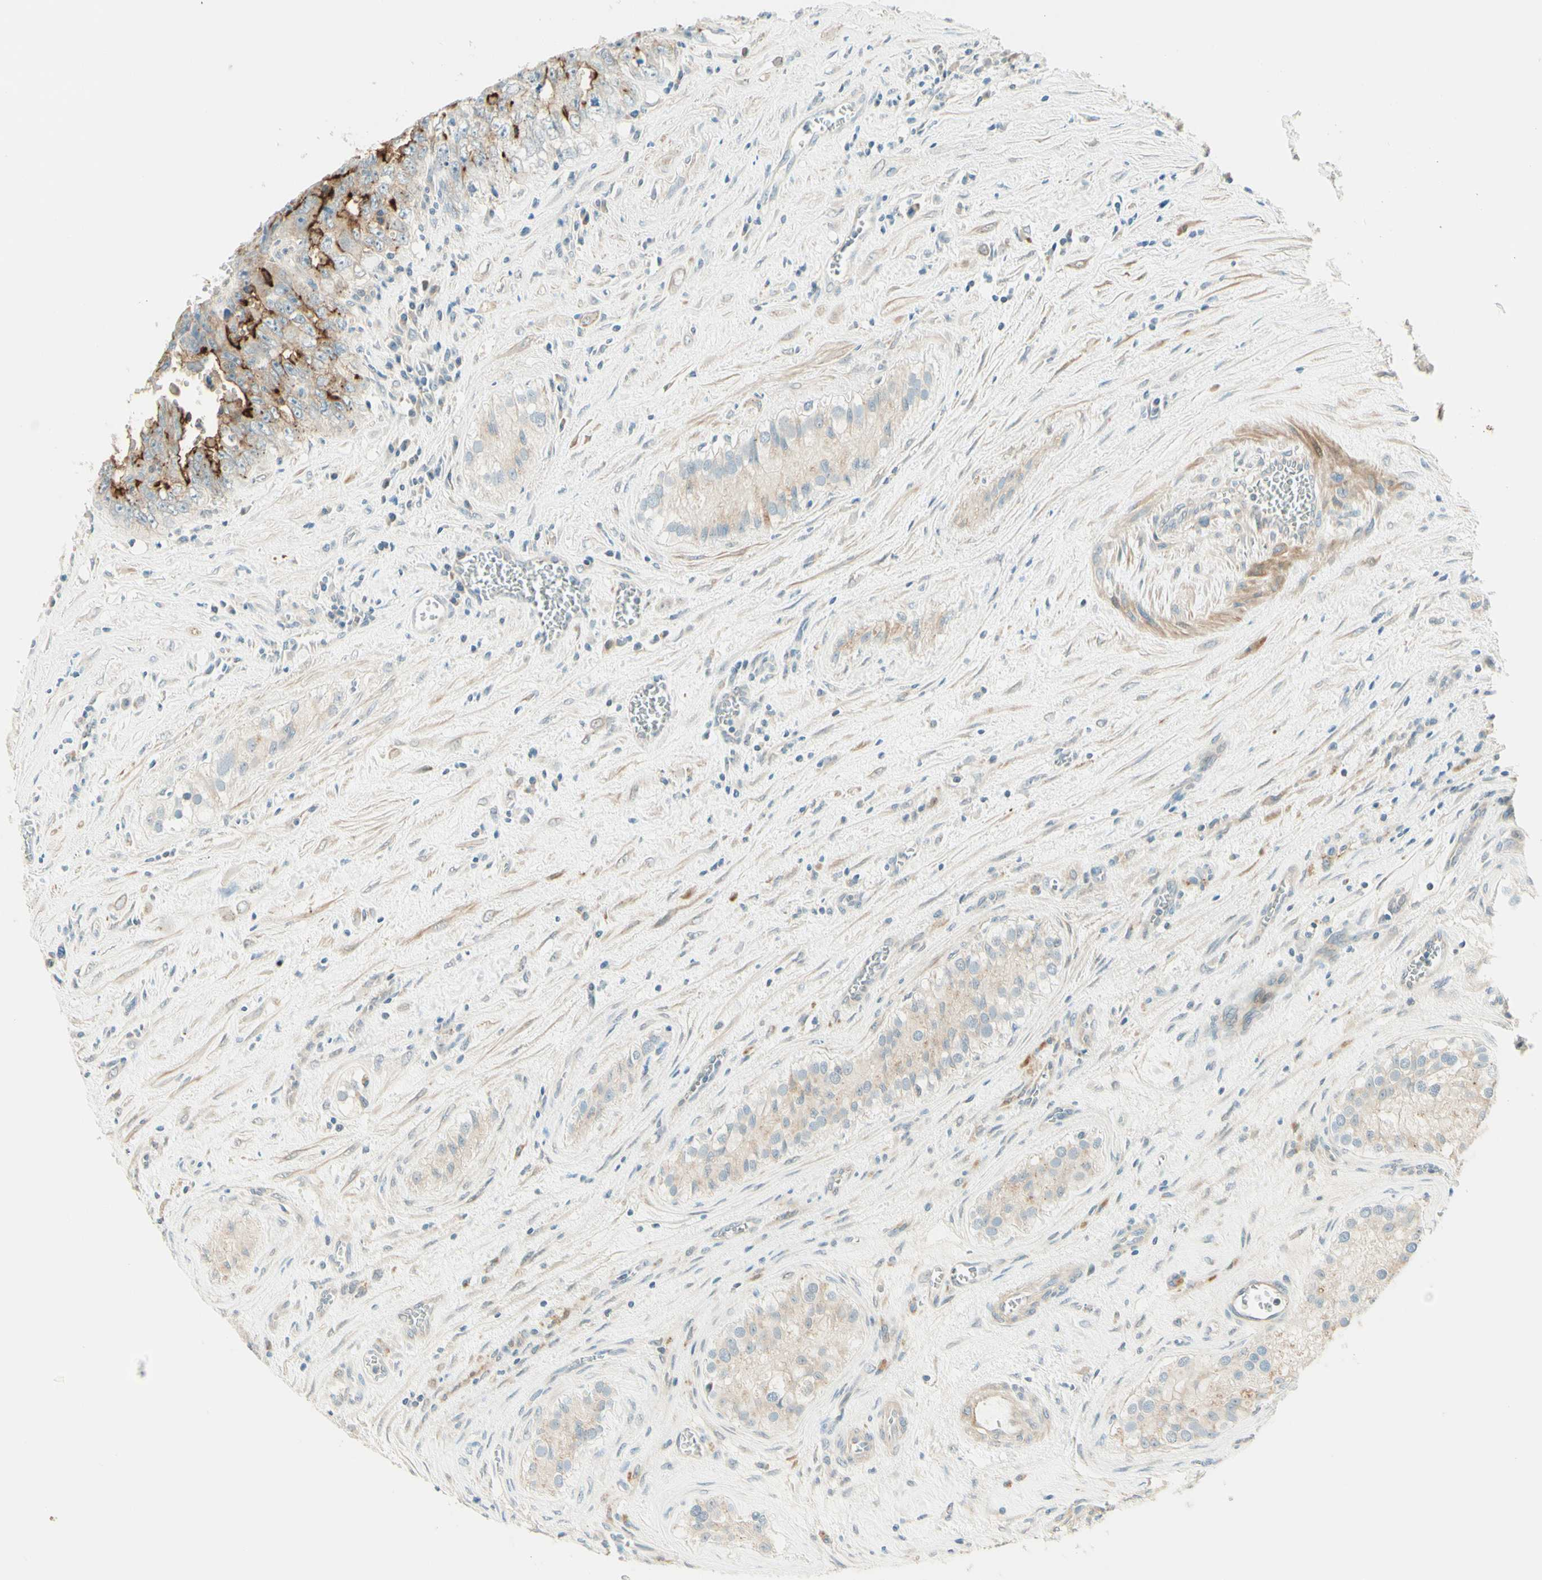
{"staining": {"intensity": "moderate", "quantity": ">75%", "location": "cytoplasmic/membranous"}, "tissue": "testis cancer", "cell_type": "Tumor cells", "image_type": "cancer", "snomed": [{"axis": "morphology", "description": "Carcinoma, Embryonal, NOS"}, {"axis": "topography", "description": "Testis"}], "caption": "Embryonal carcinoma (testis) stained with DAB (3,3'-diaminobenzidine) immunohistochemistry exhibits medium levels of moderate cytoplasmic/membranous expression in about >75% of tumor cells.", "gene": "PROM1", "patient": {"sex": "male", "age": 28}}